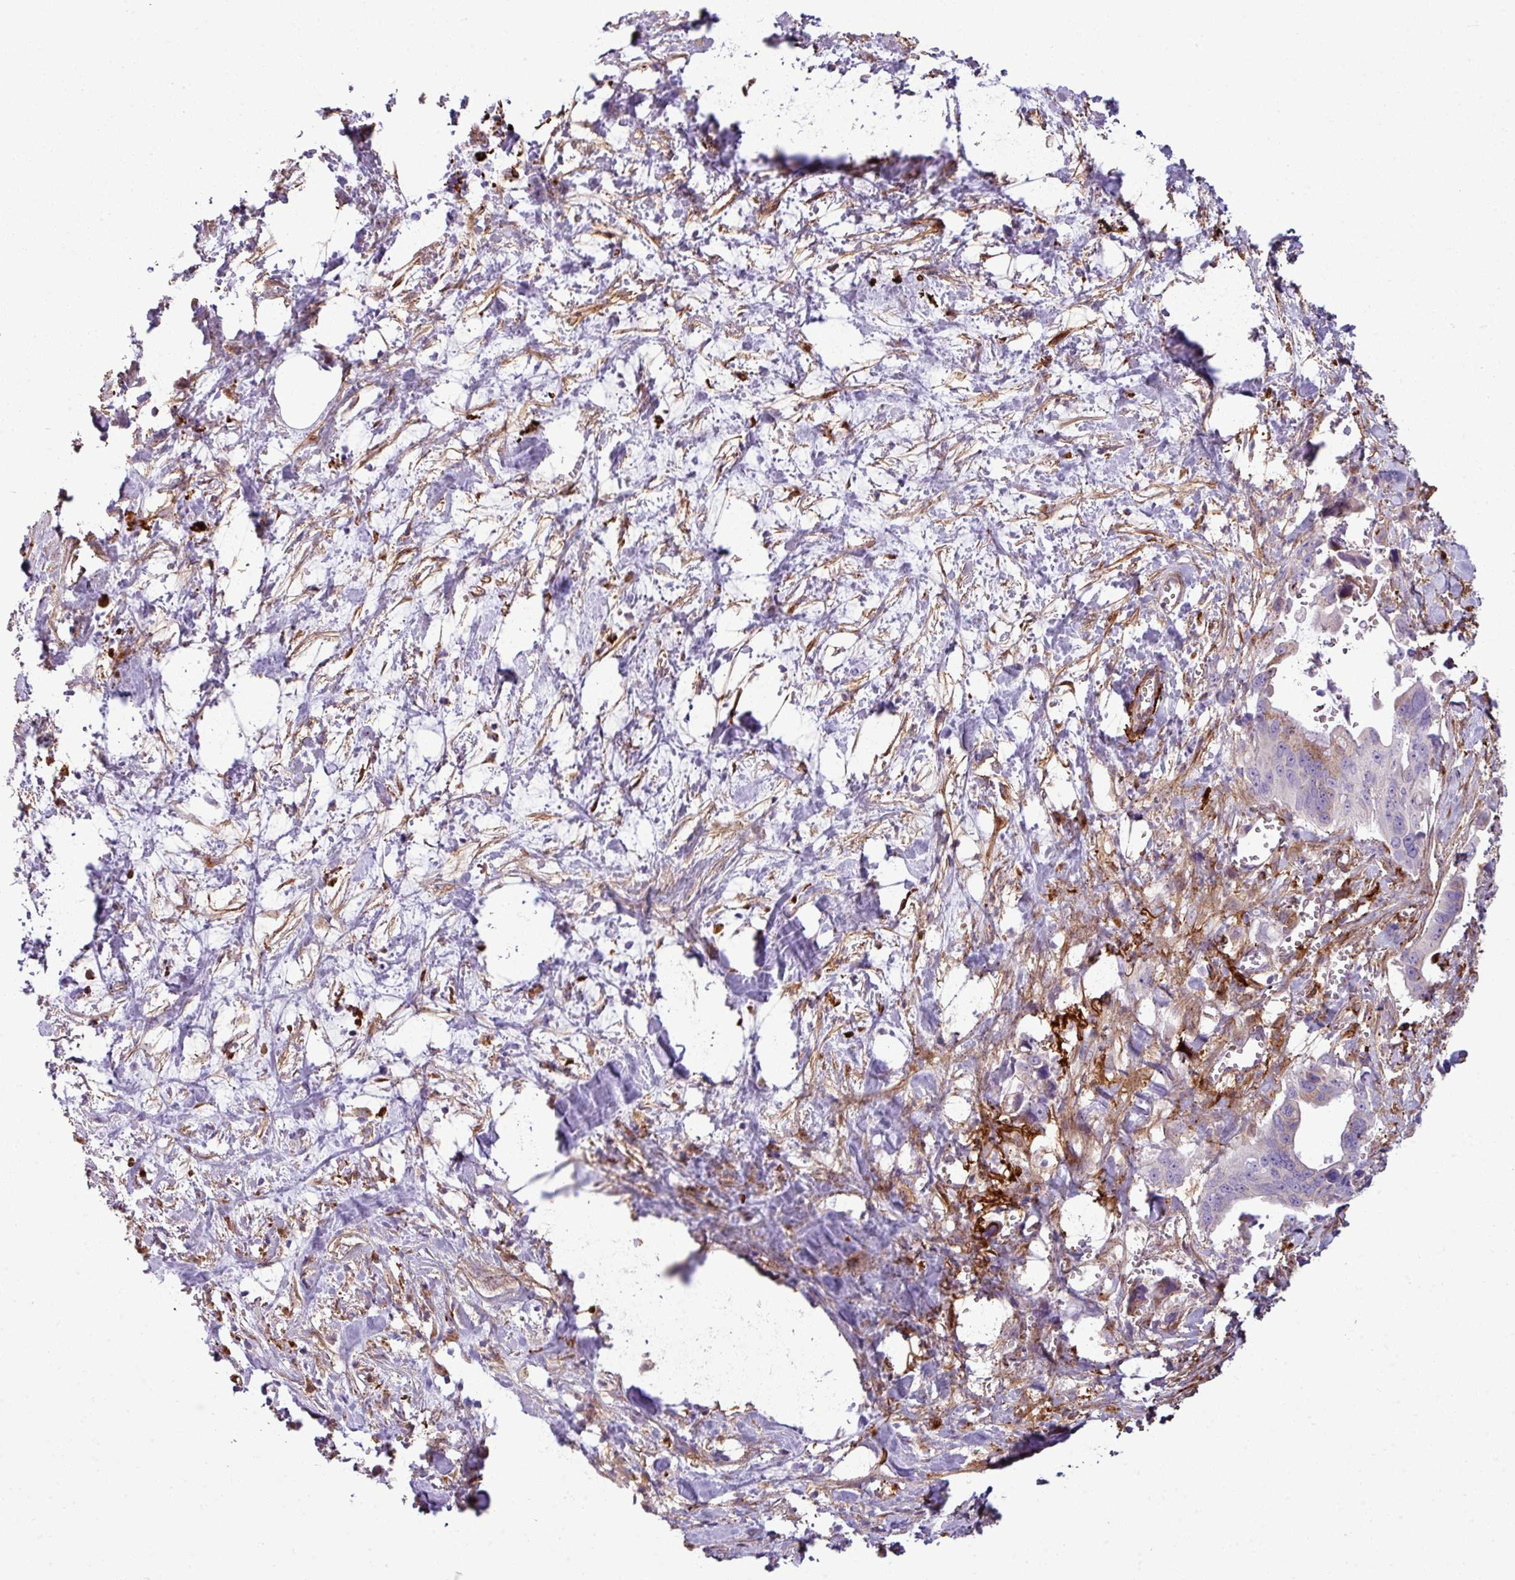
{"staining": {"intensity": "negative", "quantity": "none", "location": "none"}, "tissue": "pancreatic cancer", "cell_type": "Tumor cells", "image_type": "cancer", "snomed": [{"axis": "morphology", "description": "Adenocarcinoma, NOS"}, {"axis": "topography", "description": "Pancreas"}], "caption": "Pancreatic cancer (adenocarcinoma) was stained to show a protein in brown. There is no significant expression in tumor cells.", "gene": "COL8A1", "patient": {"sex": "male", "age": 61}}